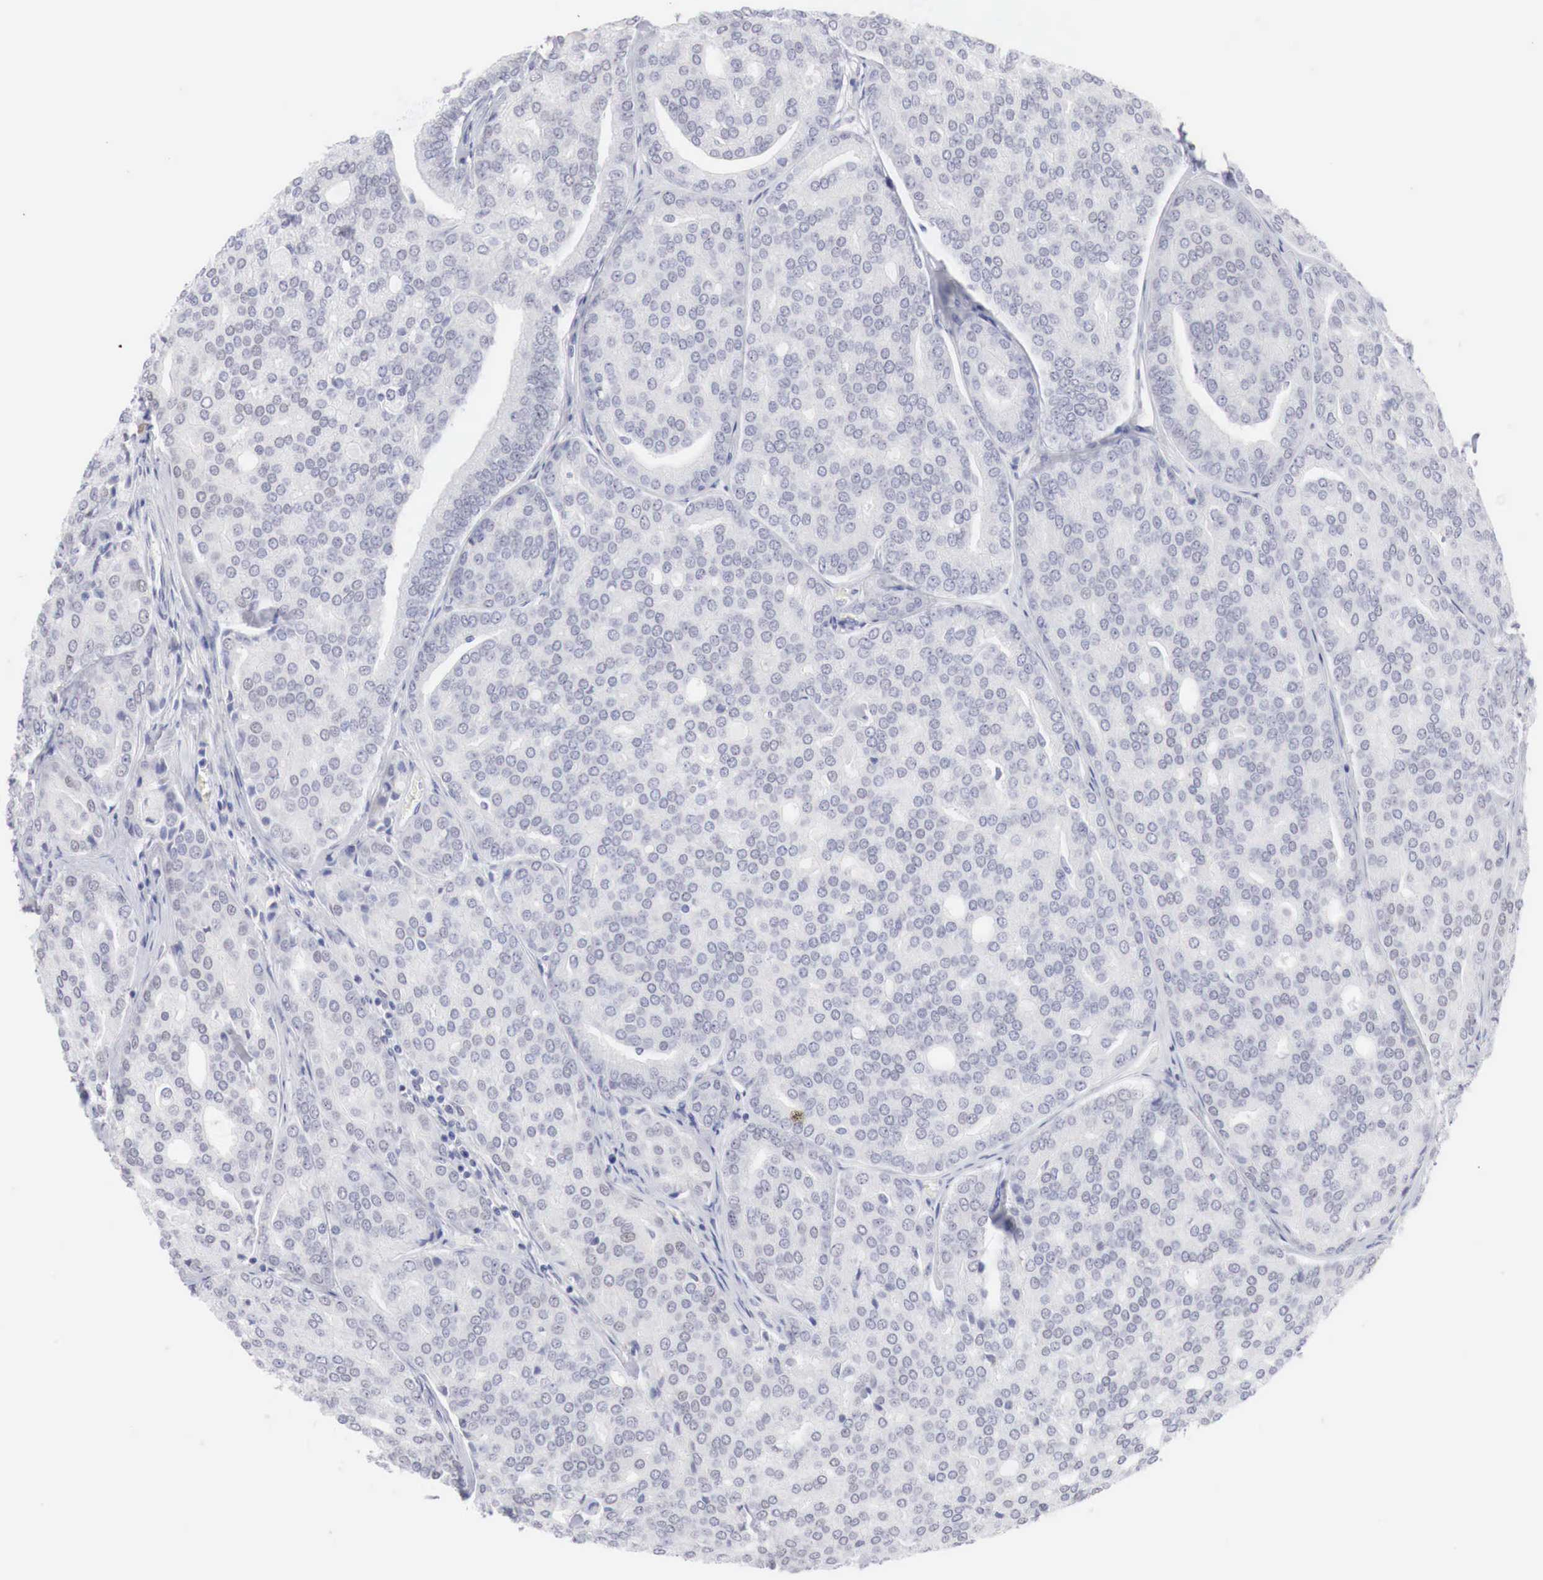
{"staining": {"intensity": "negative", "quantity": "none", "location": "none"}, "tissue": "prostate cancer", "cell_type": "Tumor cells", "image_type": "cancer", "snomed": [{"axis": "morphology", "description": "Adenocarcinoma, High grade"}, {"axis": "topography", "description": "Prostate"}], "caption": "The histopathology image displays no significant positivity in tumor cells of prostate cancer. Brightfield microscopy of immunohistochemistry stained with DAB (3,3'-diaminobenzidine) (brown) and hematoxylin (blue), captured at high magnification.", "gene": "FOXP2", "patient": {"sex": "male", "age": 64}}